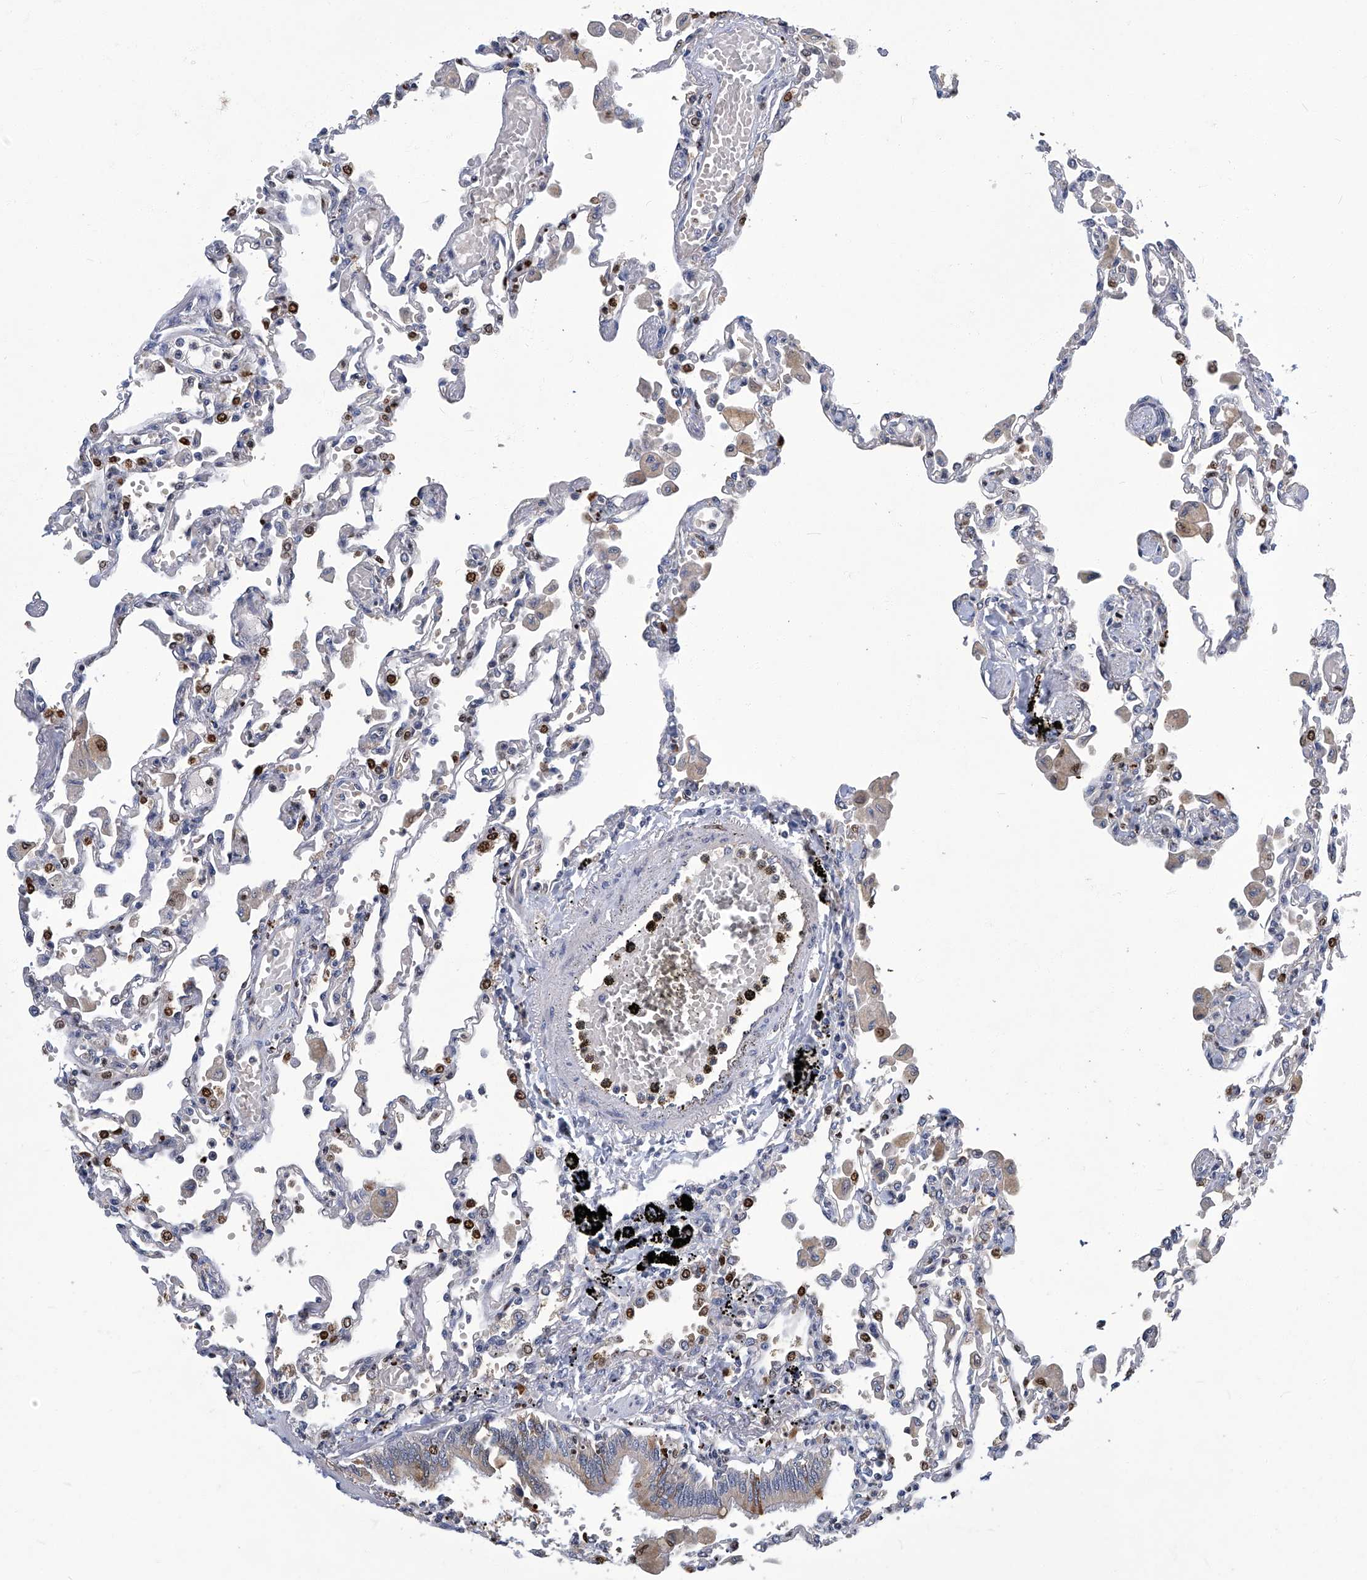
{"staining": {"intensity": "negative", "quantity": "none", "location": "none"}, "tissue": "lung", "cell_type": "Alveolar cells", "image_type": "normal", "snomed": [{"axis": "morphology", "description": "Normal tissue, NOS"}, {"axis": "topography", "description": "Bronchus"}, {"axis": "topography", "description": "Lung"}], "caption": "Normal lung was stained to show a protein in brown. There is no significant positivity in alveolar cells.", "gene": "TGFBR1", "patient": {"sex": "female", "age": 49}}